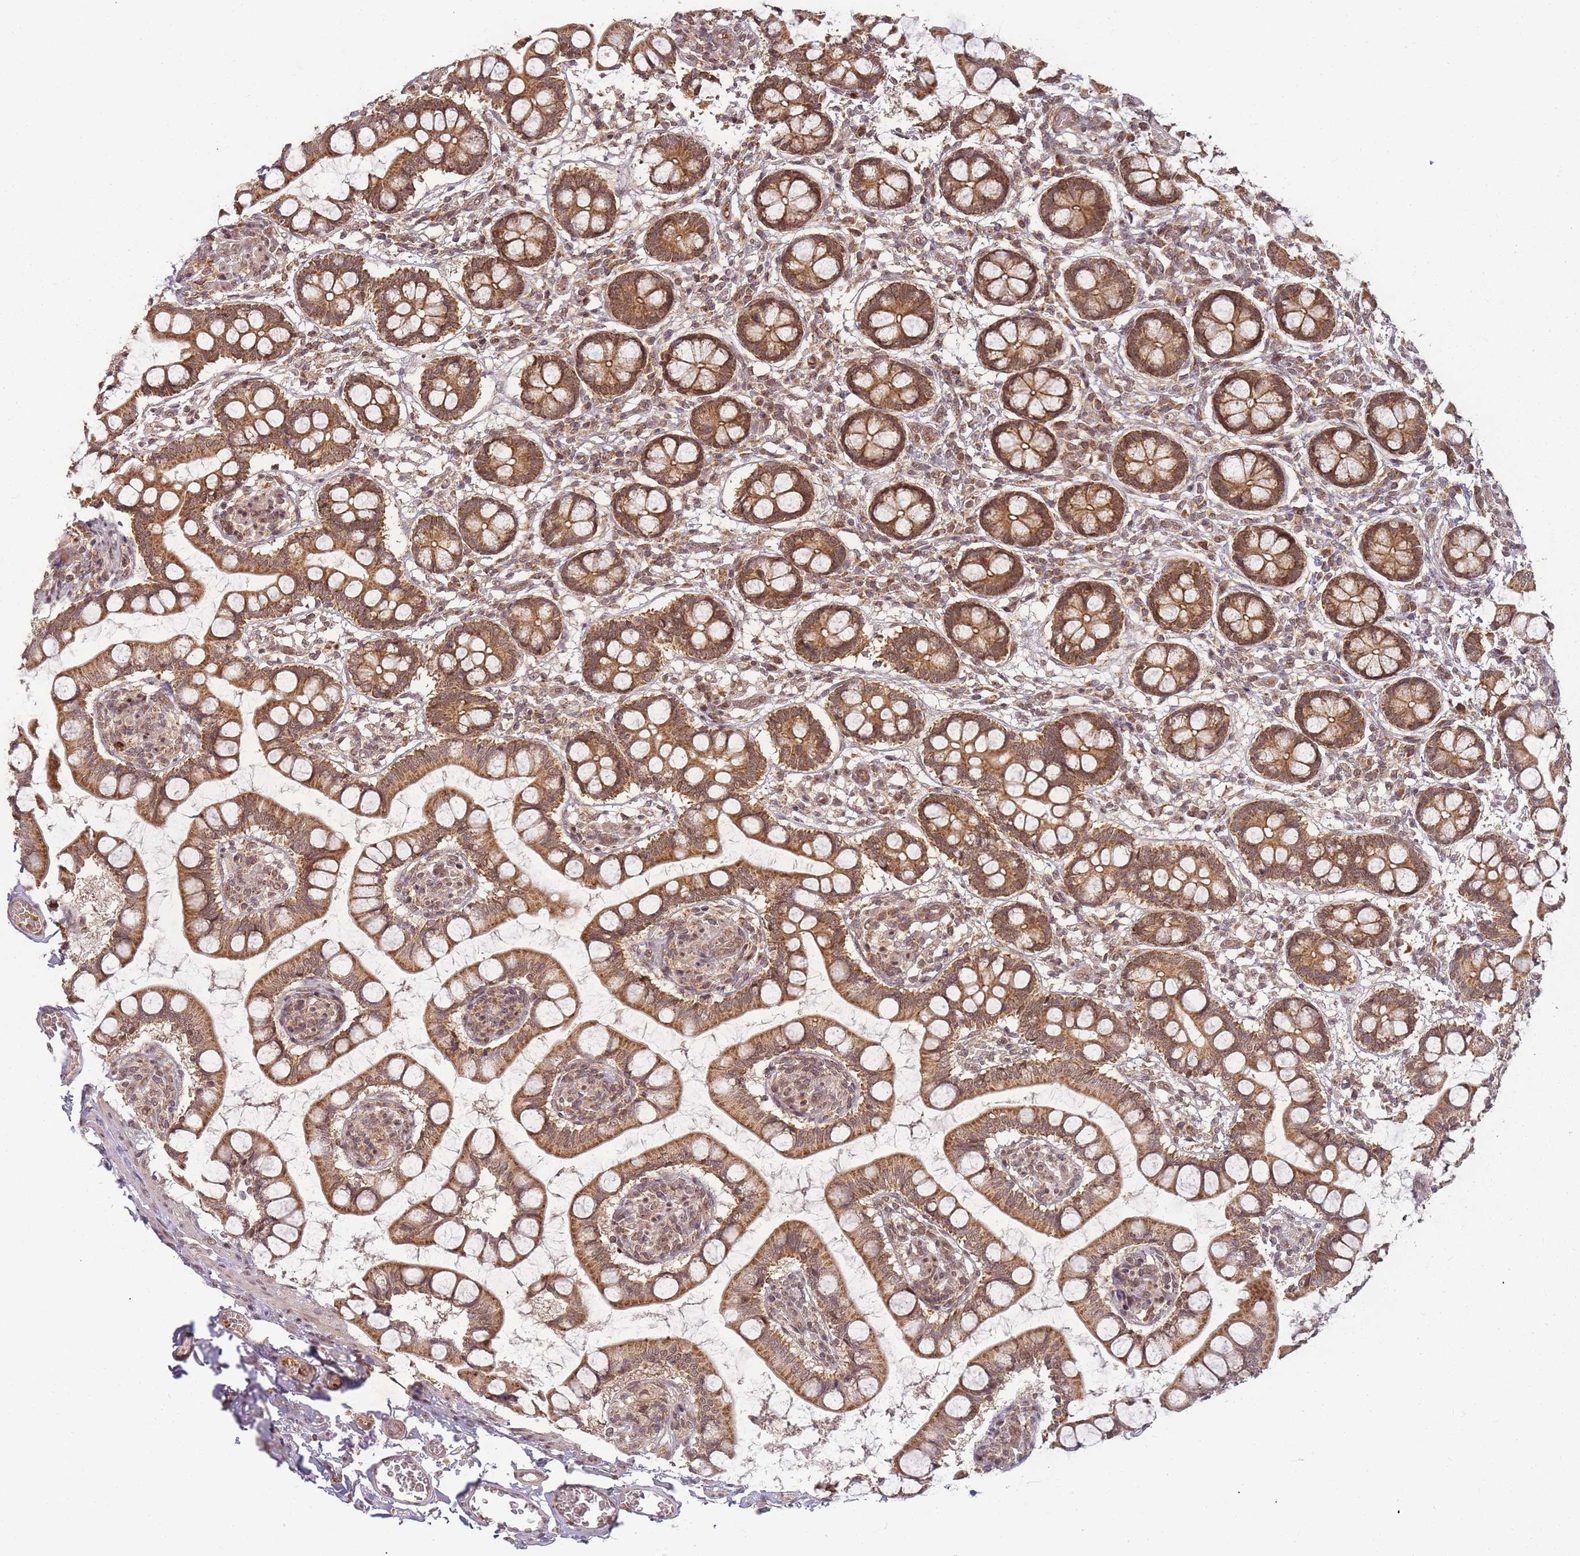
{"staining": {"intensity": "strong", "quantity": ">75%", "location": "cytoplasmic/membranous"}, "tissue": "small intestine", "cell_type": "Glandular cells", "image_type": "normal", "snomed": [{"axis": "morphology", "description": "Normal tissue, NOS"}, {"axis": "topography", "description": "Small intestine"}], "caption": "Immunohistochemical staining of unremarkable small intestine demonstrates >75% levels of strong cytoplasmic/membranous protein positivity in about >75% of glandular cells.", "gene": "ZNF497", "patient": {"sex": "male", "age": 52}}